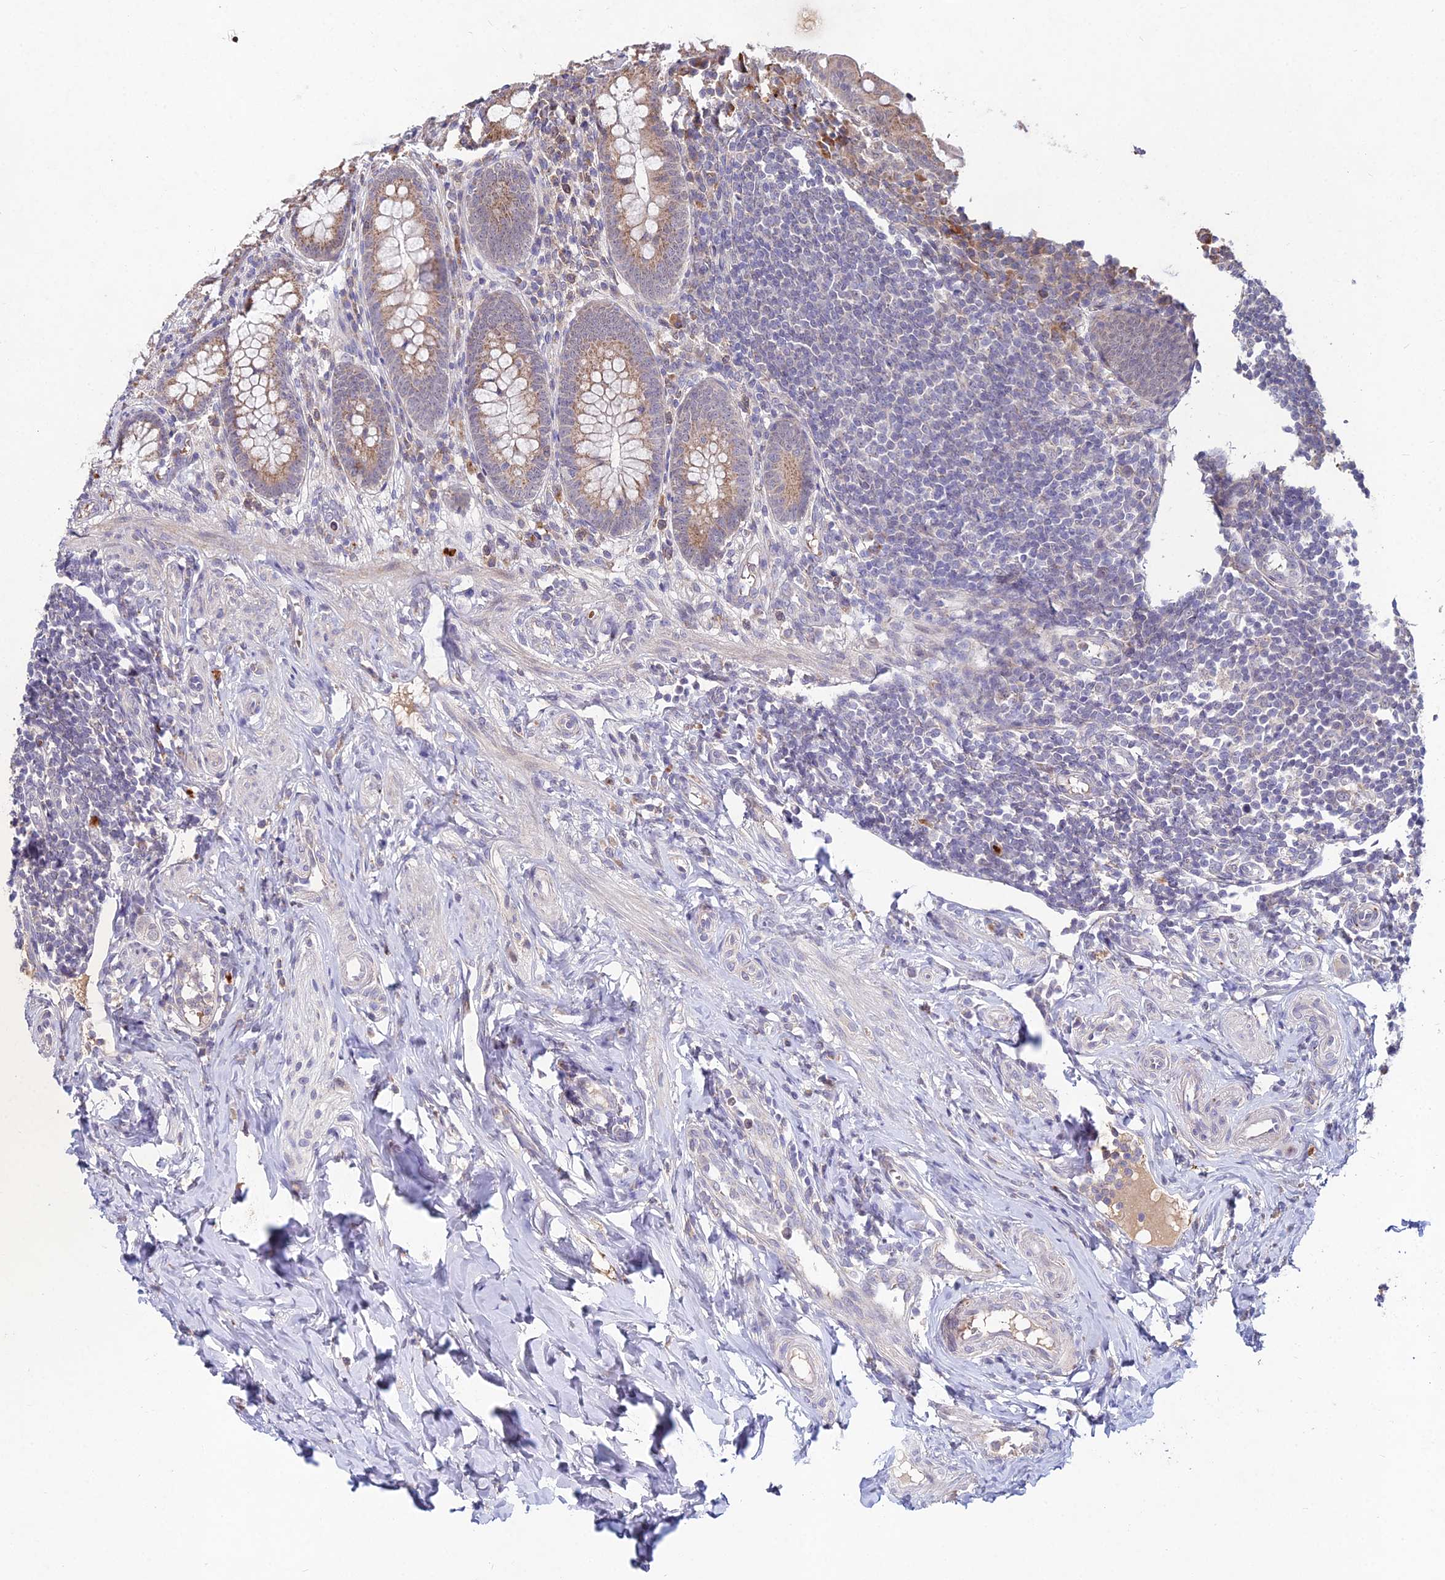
{"staining": {"intensity": "moderate", "quantity": ">75%", "location": "cytoplasmic/membranous"}, "tissue": "appendix", "cell_type": "Glandular cells", "image_type": "normal", "snomed": [{"axis": "morphology", "description": "Normal tissue, NOS"}, {"axis": "topography", "description": "Appendix"}], "caption": "A medium amount of moderate cytoplasmic/membranous expression is appreciated in about >75% of glandular cells in benign appendix. The staining was performed using DAB to visualize the protein expression in brown, while the nuclei were stained in blue with hematoxylin (Magnification: 20x).", "gene": "WDR43", "patient": {"sex": "female", "age": 33}}